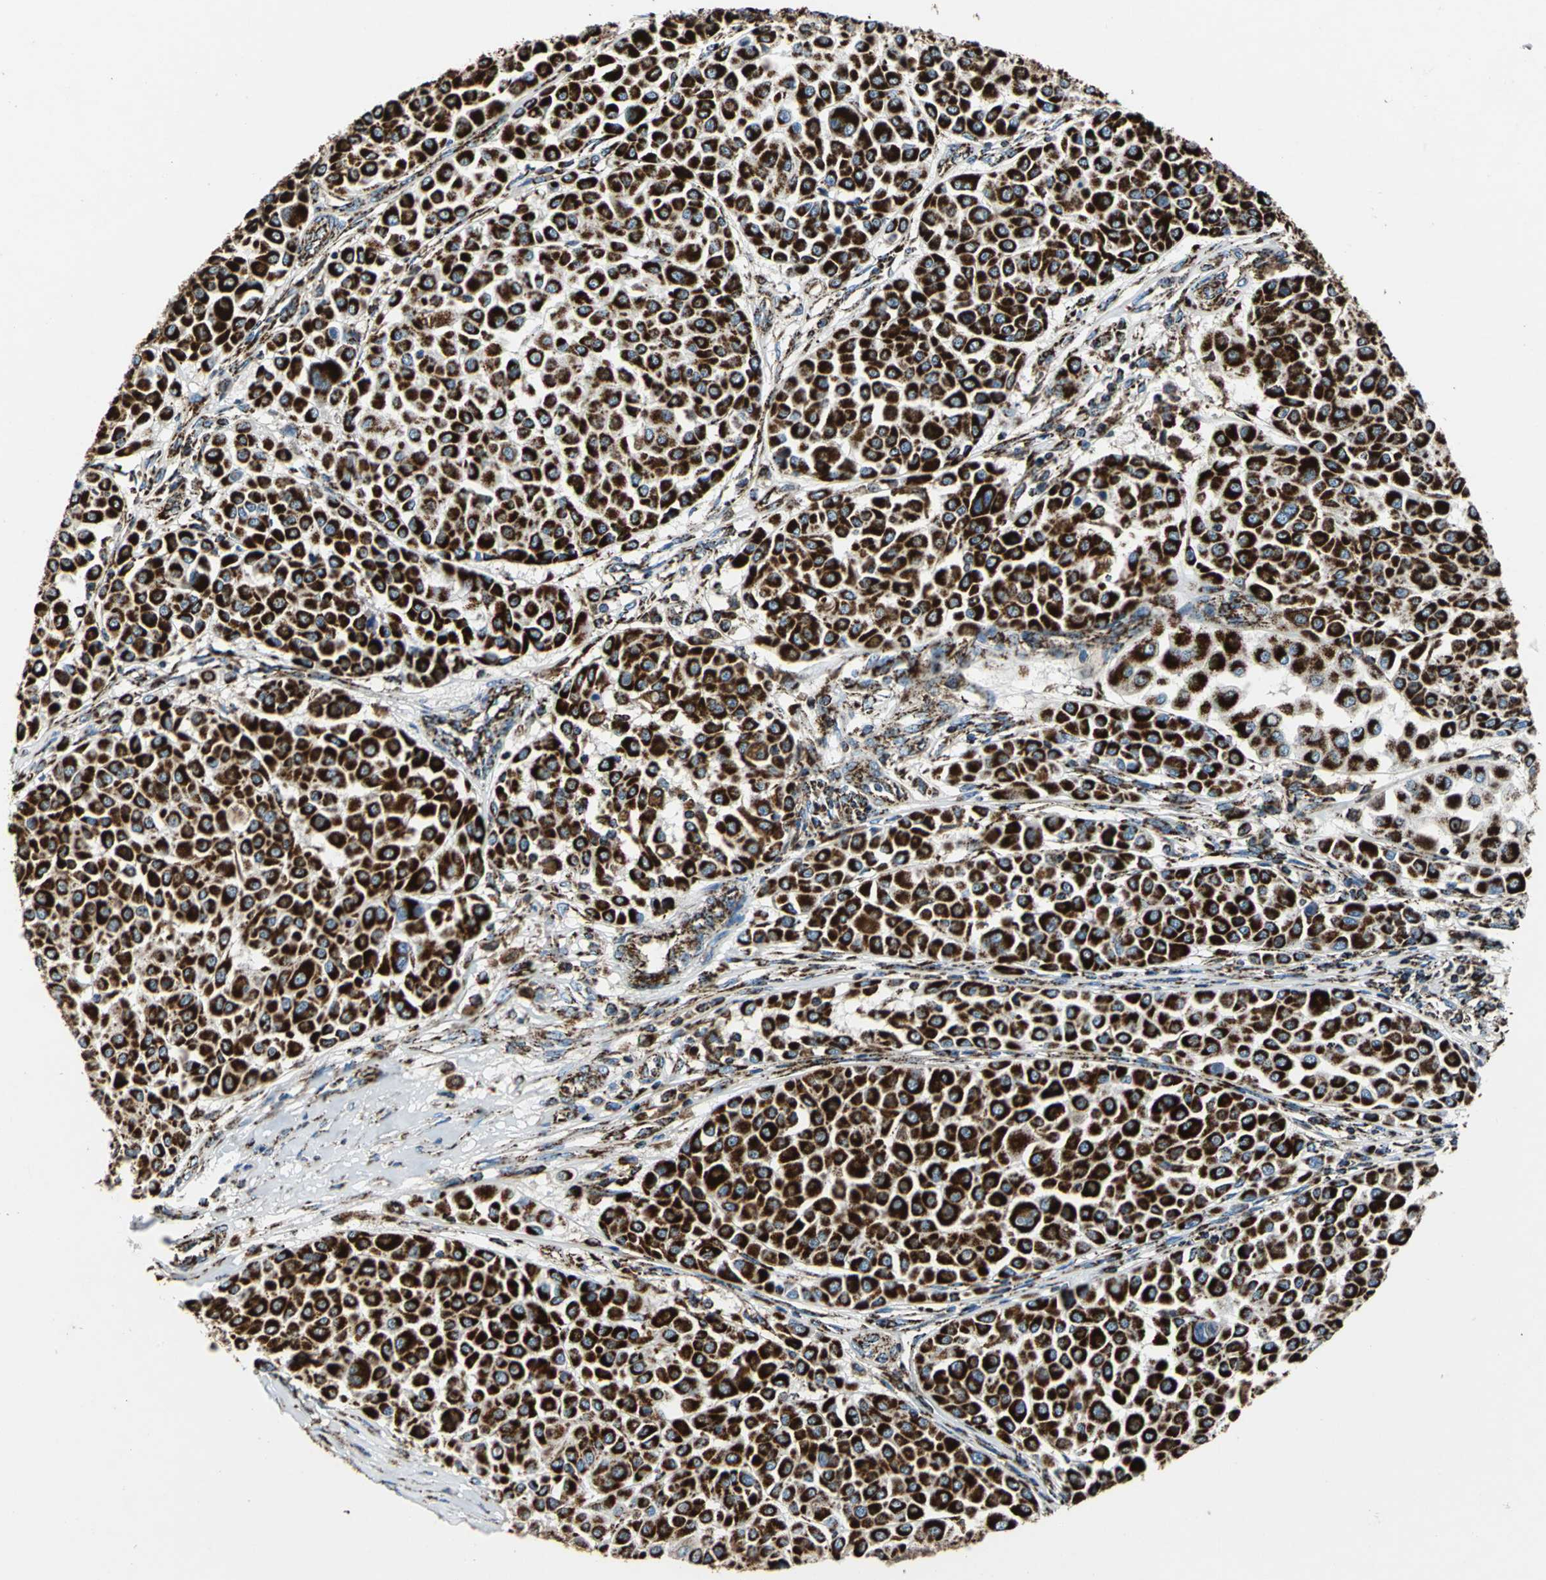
{"staining": {"intensity": "strong", "quantity": ">75%", "location": "cytoplasmic/membranous"}, "tissue": "melanoma", "cell_type": "Tumor cells", "image_type": "cancer", "snomed": [{"axis": "morphology", "description": "Malignant melanoma, Metastatic site"}, {"axis": "topography", "description": "Soft tissue"}], "caption": "This micrograph displays immunohistochemistry staining of malignant melanoma (metastatic site), with high strong cytoplasmic/membranous expression in approximately >75% of tumor cells.", "gene": "ECH1", "patient": {"sex": "male", "age": 41}}